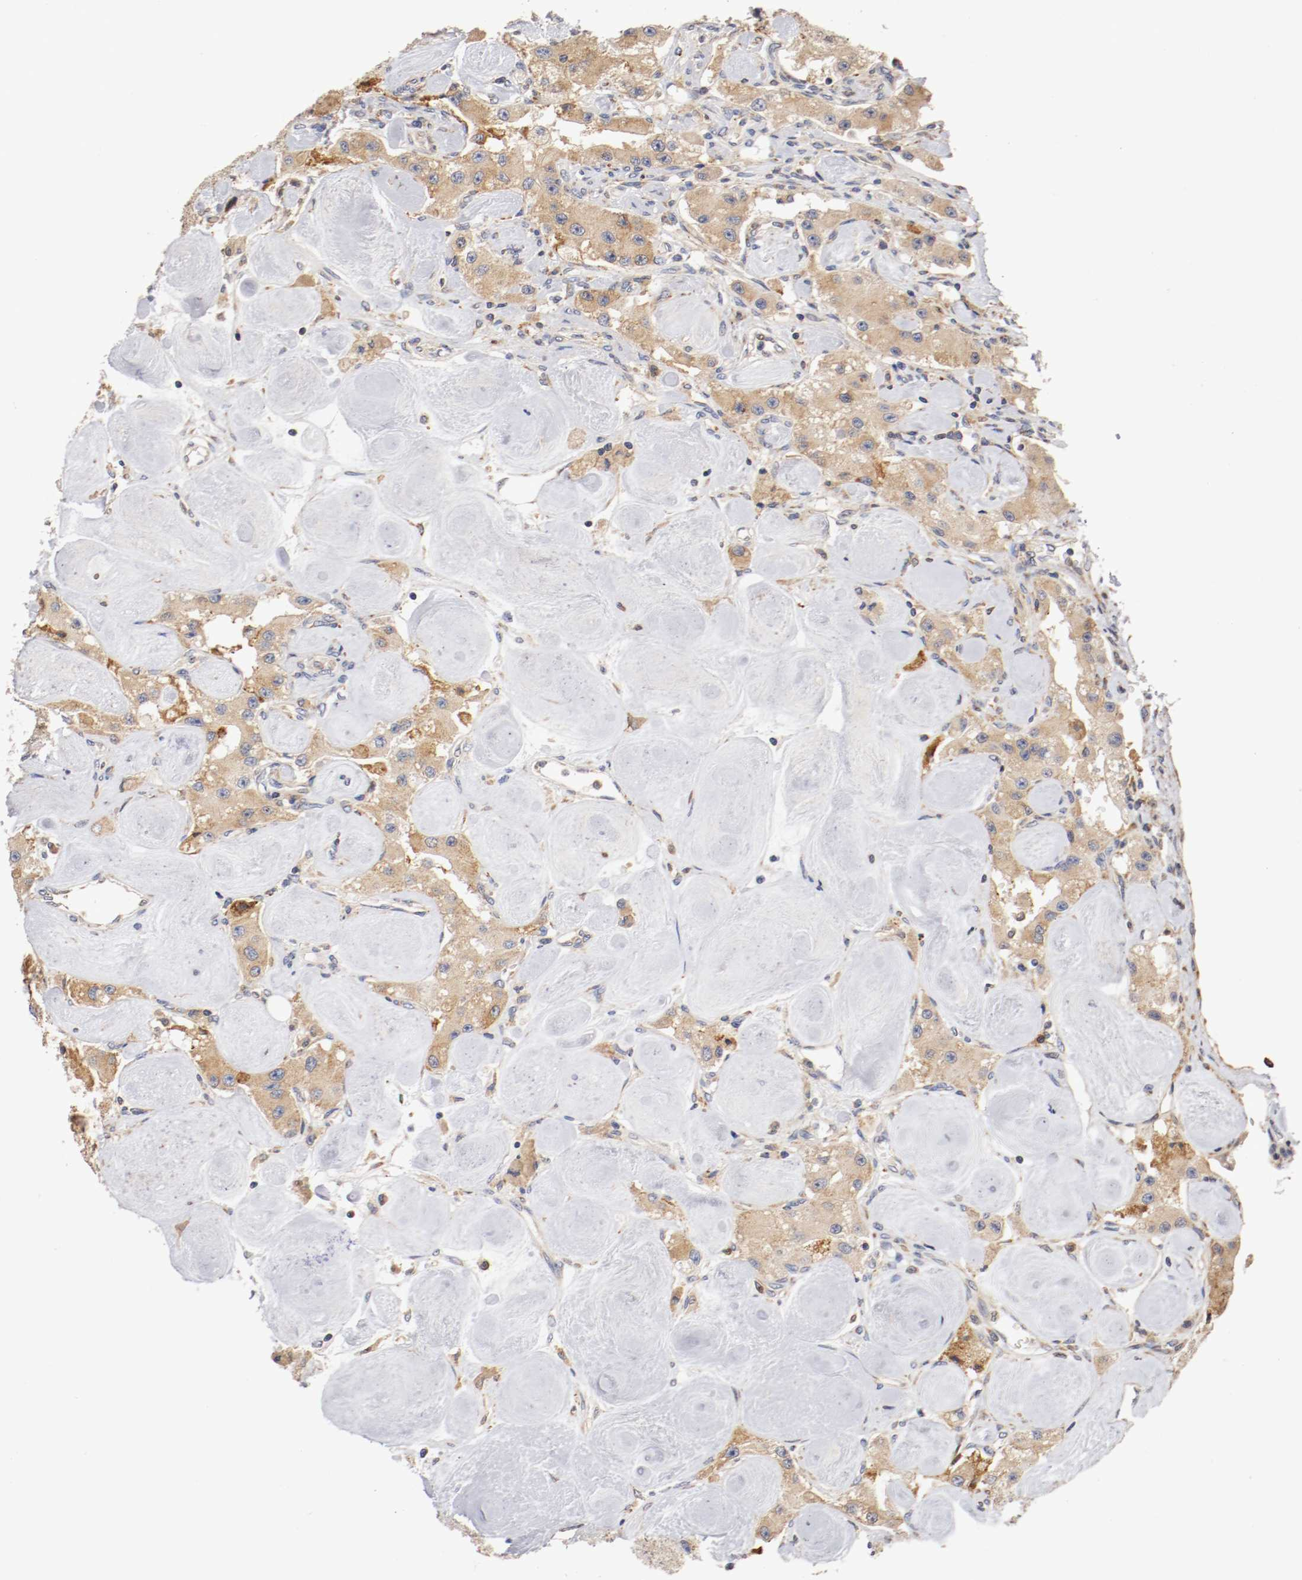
{"staining": {"intensity": "moderate", "quantity": "25%-75%", "location": "cytoplasmic/membranous"}, "tissue": "carcinoid", "cell_type": "Tumor cells", "image_type": "cancer", "snomed": [{"axis": "morphology", "description": "Carcinoid, malignant, NOS"}, {"axis": "topography", "description": "Pancreas"}], "caption": "Protein analysis of malignant carcinoid tissue displays moderate cytoplasmic/membranous staining in approximately 25%-75% of tumor cells.", "gene": "TNFSF13", "patient": {"sex": "male", "age": 41}}